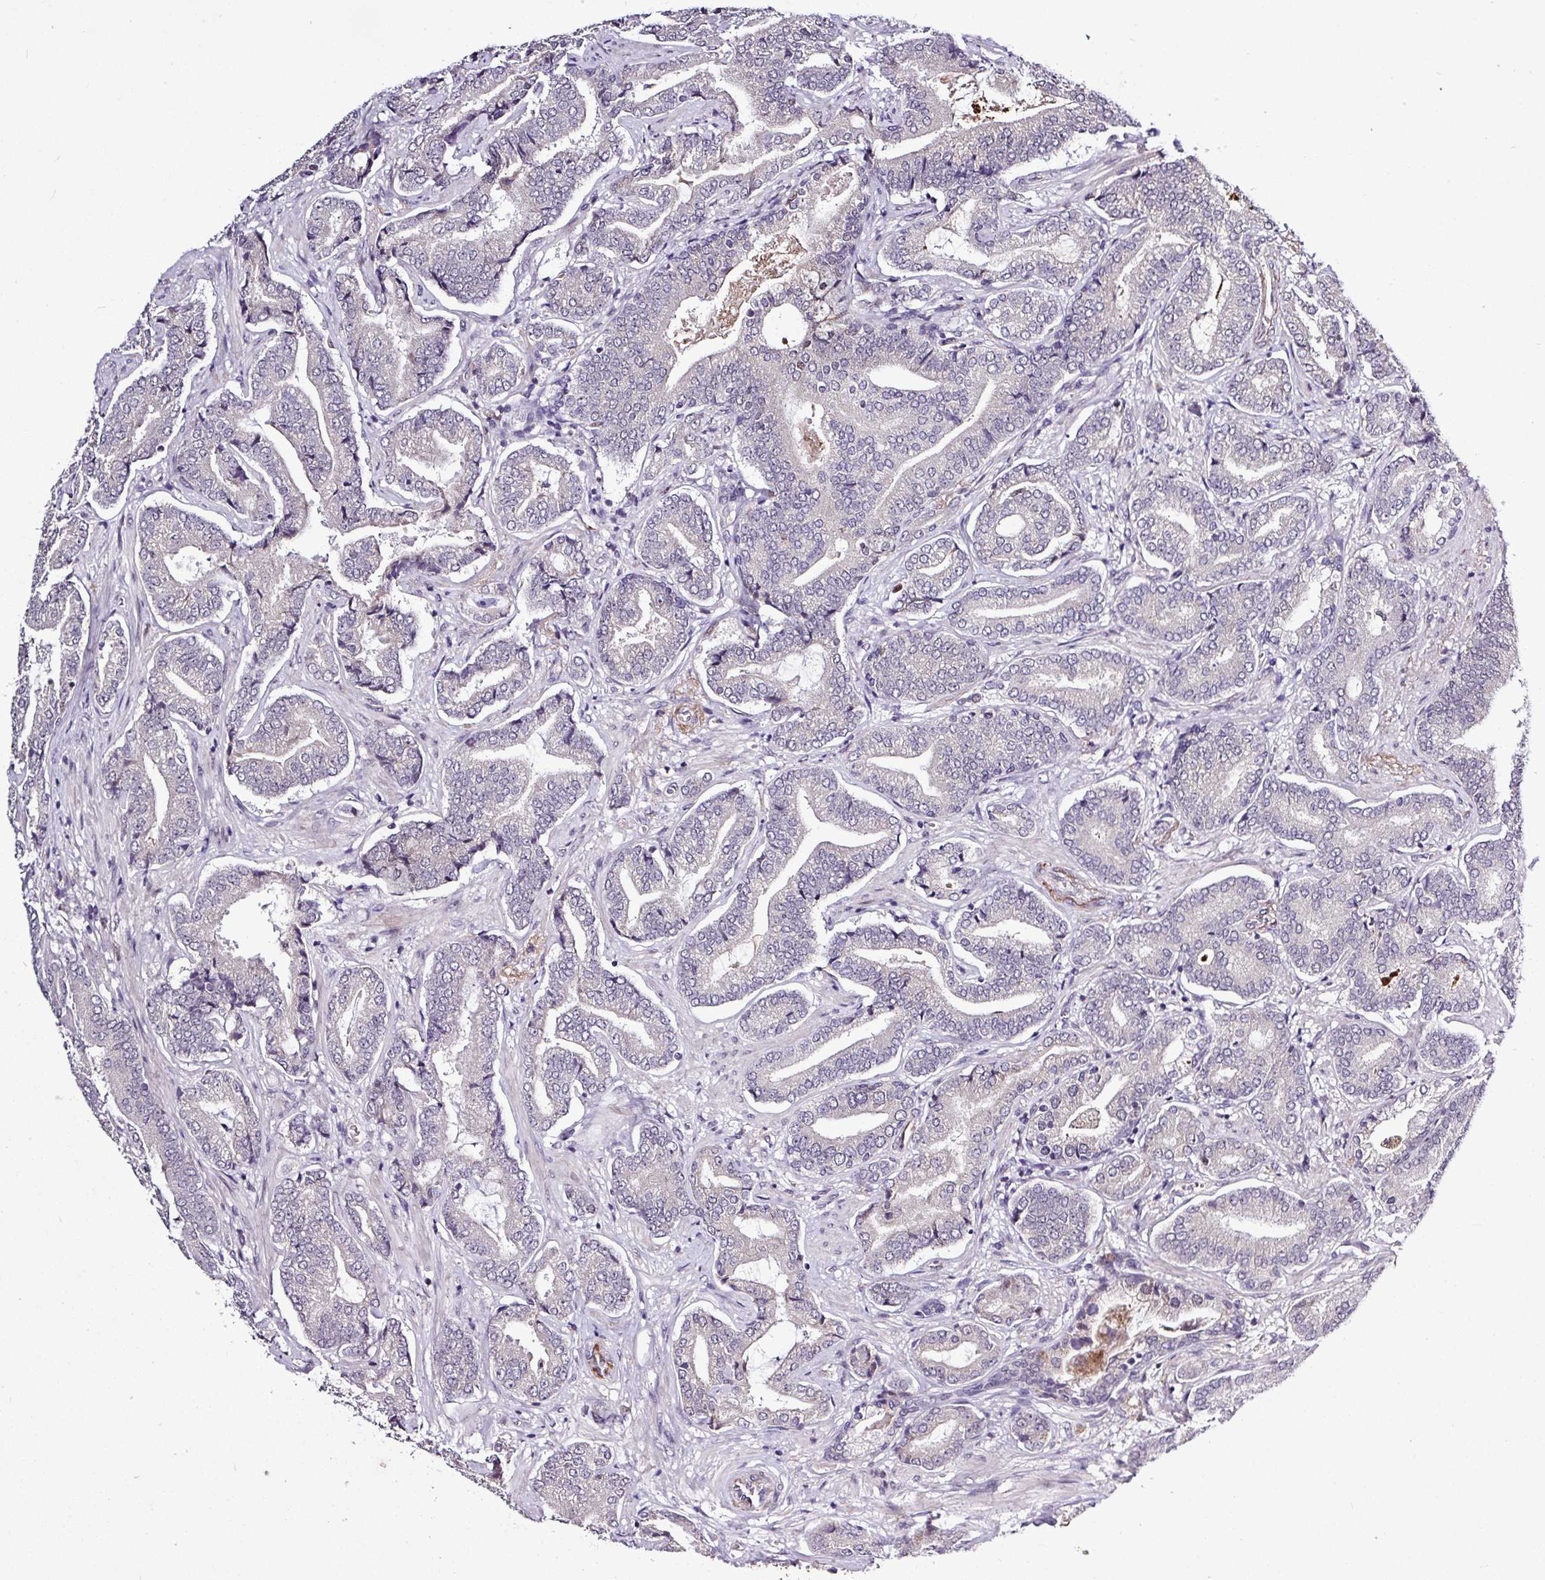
{"staining": {"intensity": "negative", "quantity": "none", "location": "none"}, "tissue": "prostate cancer", "cell_type": "Tumor cells", "image_type": "cancer", "snomed": [{"axis": "morphology", "description": "Adenocarcinoma, Low grade"}, {"axis": "topography", "description": "Prostate and seminal vesicle, NOS"}], "caption": "Prostate cancer (adenocarcinoma (low-grade)) stained for a protein using IHC shows no positivity tumor cells.", "gene": "SKIC2", "patient": {"sex": "male", "age": 61}}